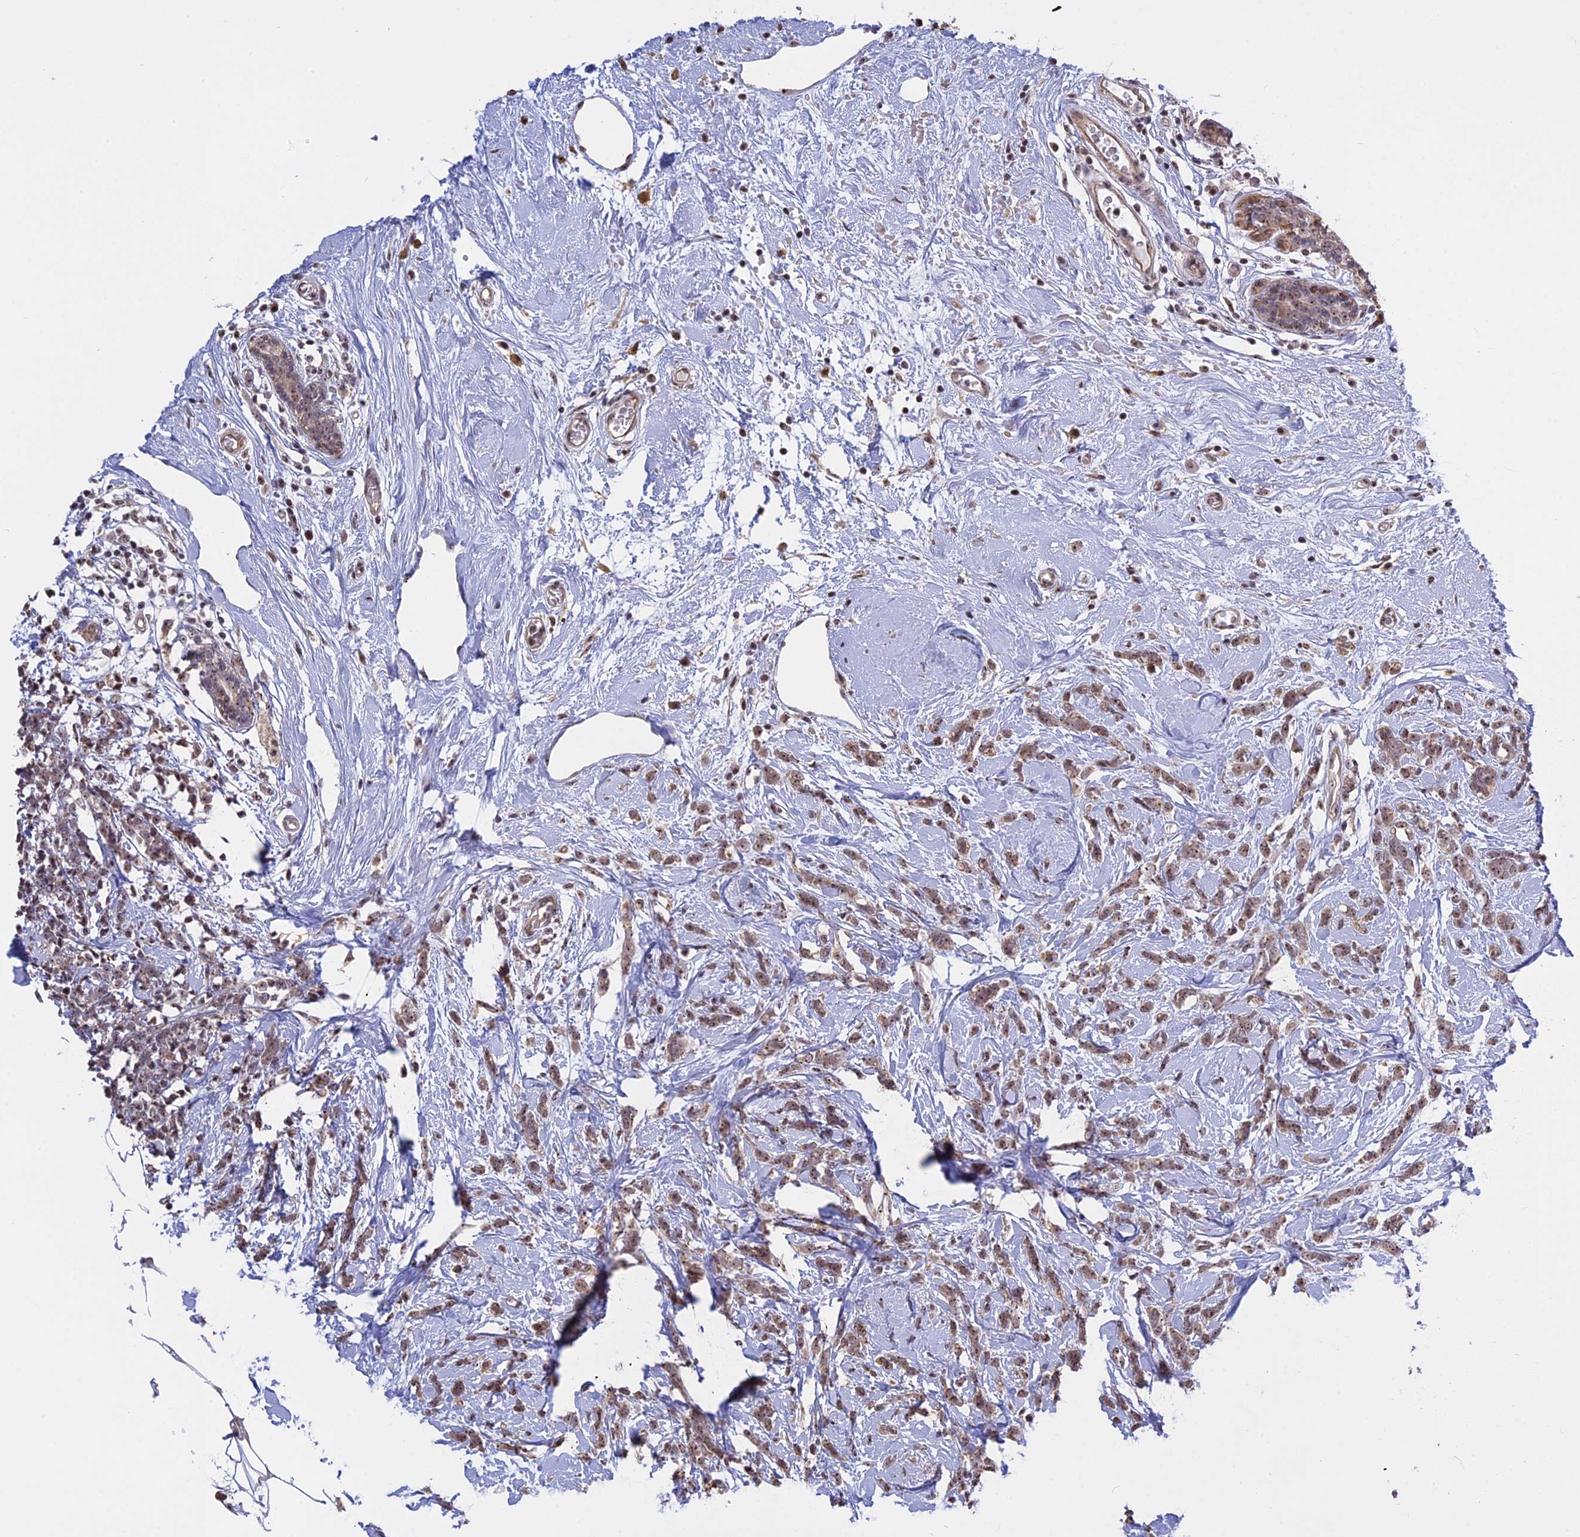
{"staining": {"intensity": "weak", "quantity": ">75%", "location": "nuclear"}, "tissue": "breast cancer", "cell_type": "Tumor cells", "image_type": "cancer", "snomed": [{"axis": "morphology", "description": "Lobular carcinoma"}, {"axis": "topography", "description": "Breast"}], "caption": "Immunohistochemical staining of breast cancer shows low levels of weak nuclear protein positivity in about >75% of tumor cells.", "gene": "MGA", "patient": {"sex": "female", "age": 58}}